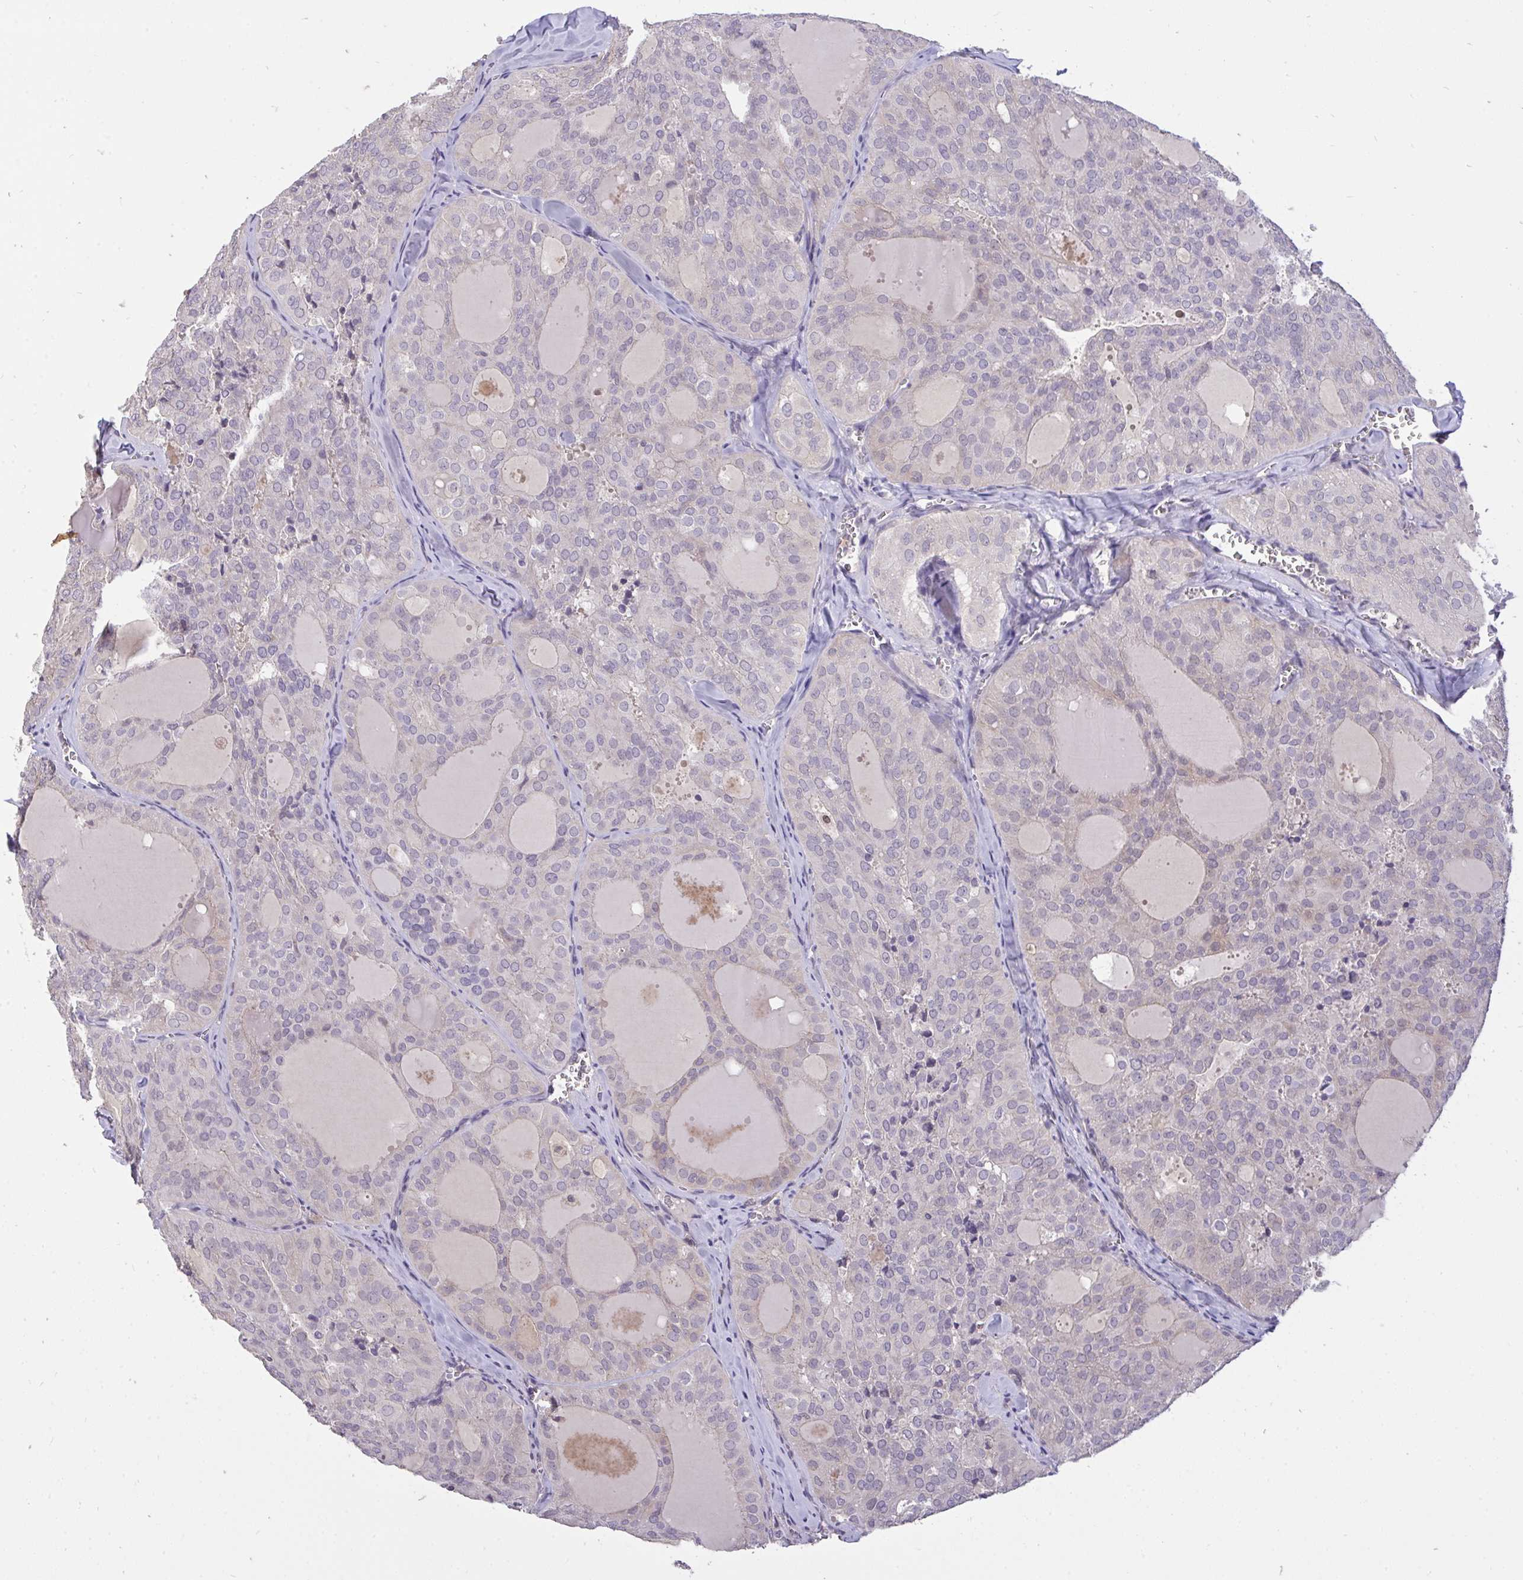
{"staining": {"intensity": "negative", "quantity": "none", "location": "none"}, "tissue": "thyroid cancer", "cell_type": "Tumor cells", "image_type": "cancer", "snomed": [{"axis": "morphology", "description": "Follicular adenoma carcinoma, NOS"}, {"axis": "topography", "description": "Thyroid gland"}], "caption": "The micrograph reveals no staining of tumor cells in thyroid cancer.", "gene": "C19orf54", "patient": {"sex": "male", "age": 75}}